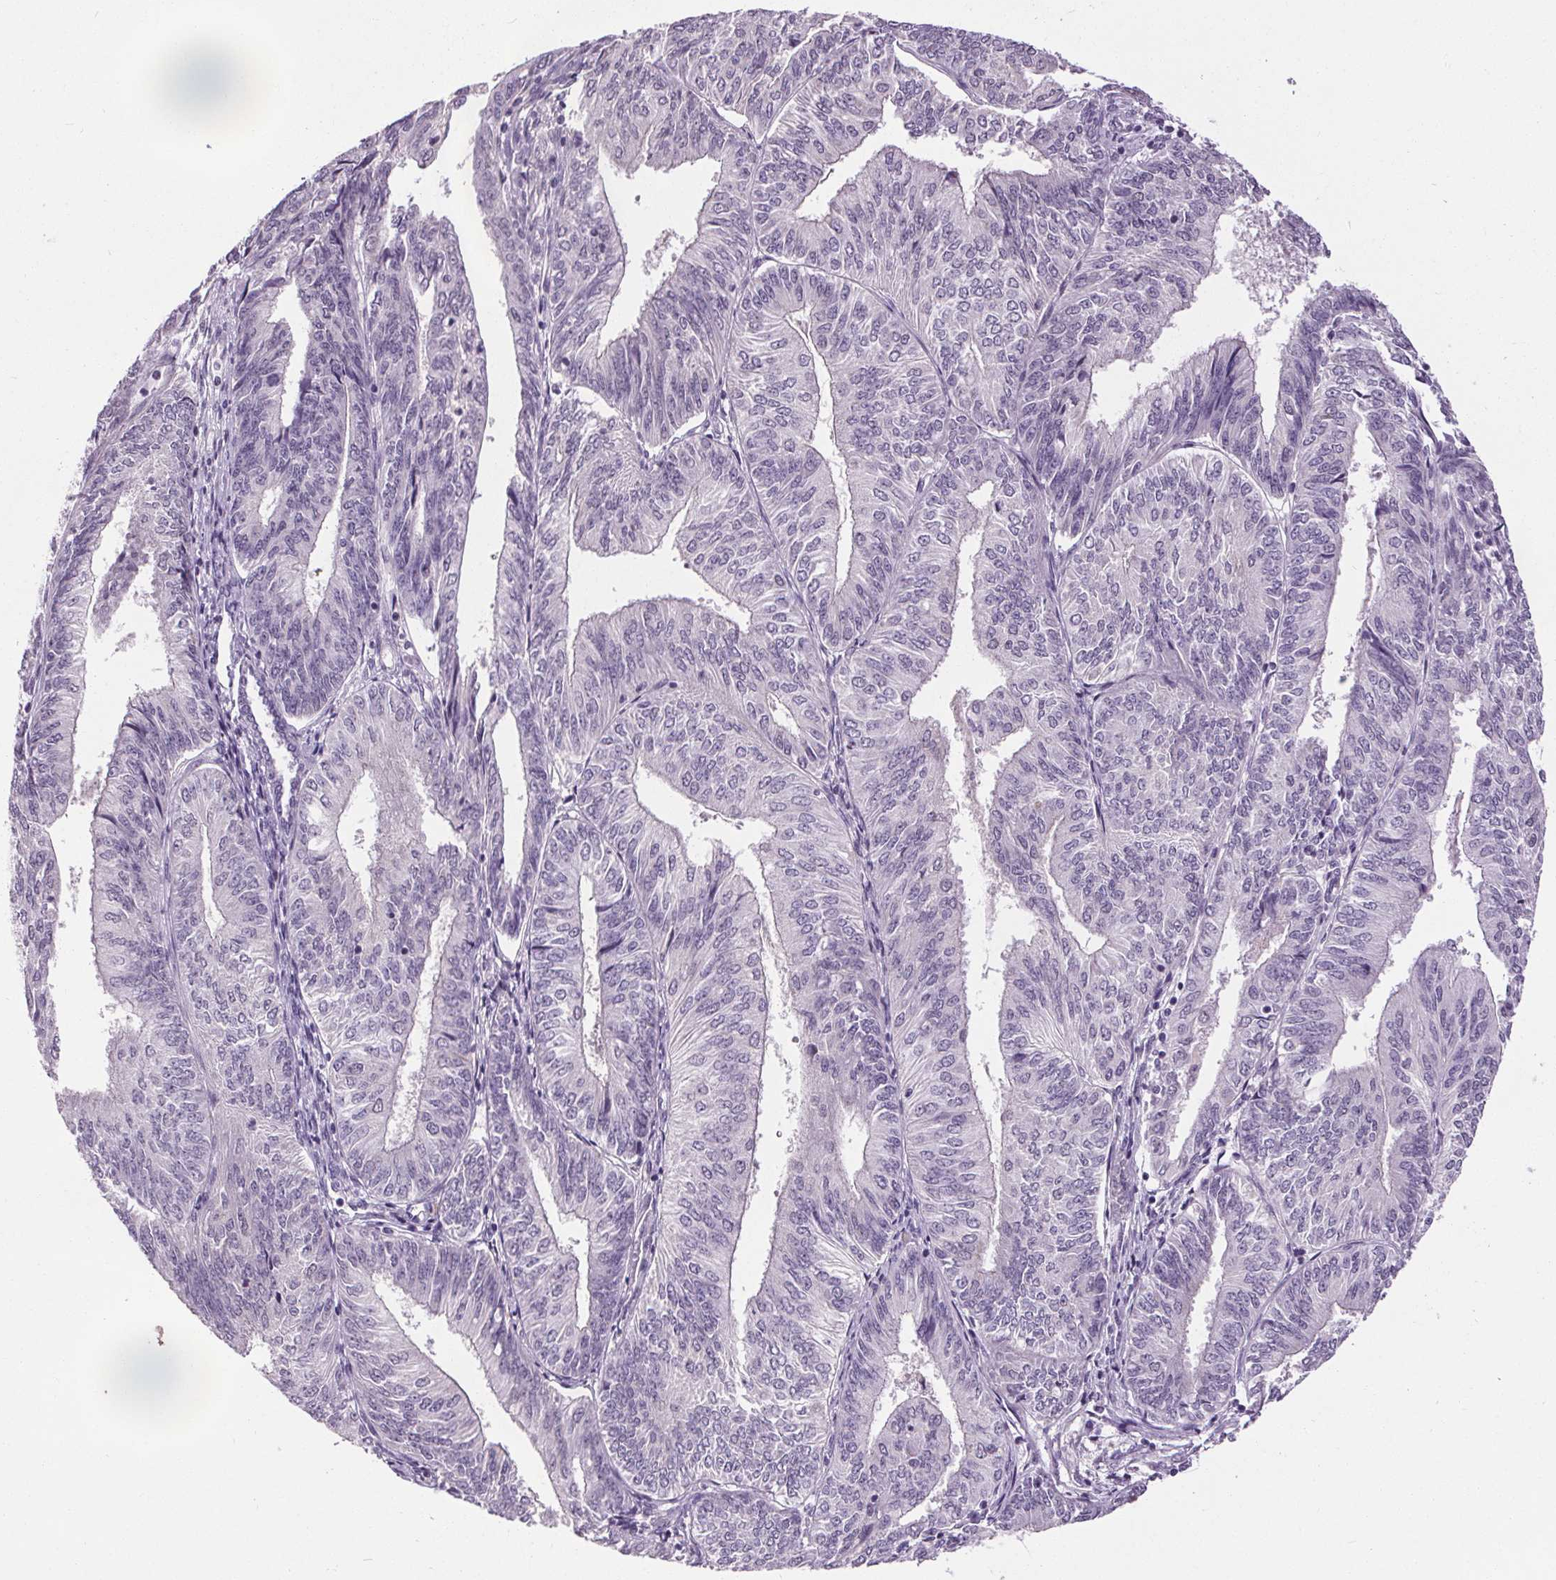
{"staining": {"intensity": "negative", "quantity": "none", "location": "none"}, "tissue": "endometrial cancer", "cell_type": "Tumor cells", "image_type": "cancer", "snomed": [{"axis": "morphology", "description": "Adenocarcinoma, NOS"}, {"axis": "topography", "description": "Endometrium"}], "caption": "Histopathology image shows no significant protein positivity in tumor cells of endometrial cancer (adenocarcinoma). (IHC, brightfield microscopy, high magnification).", "gene": "SLC2A9", "patient": {"sex": "female", "age": 58}}